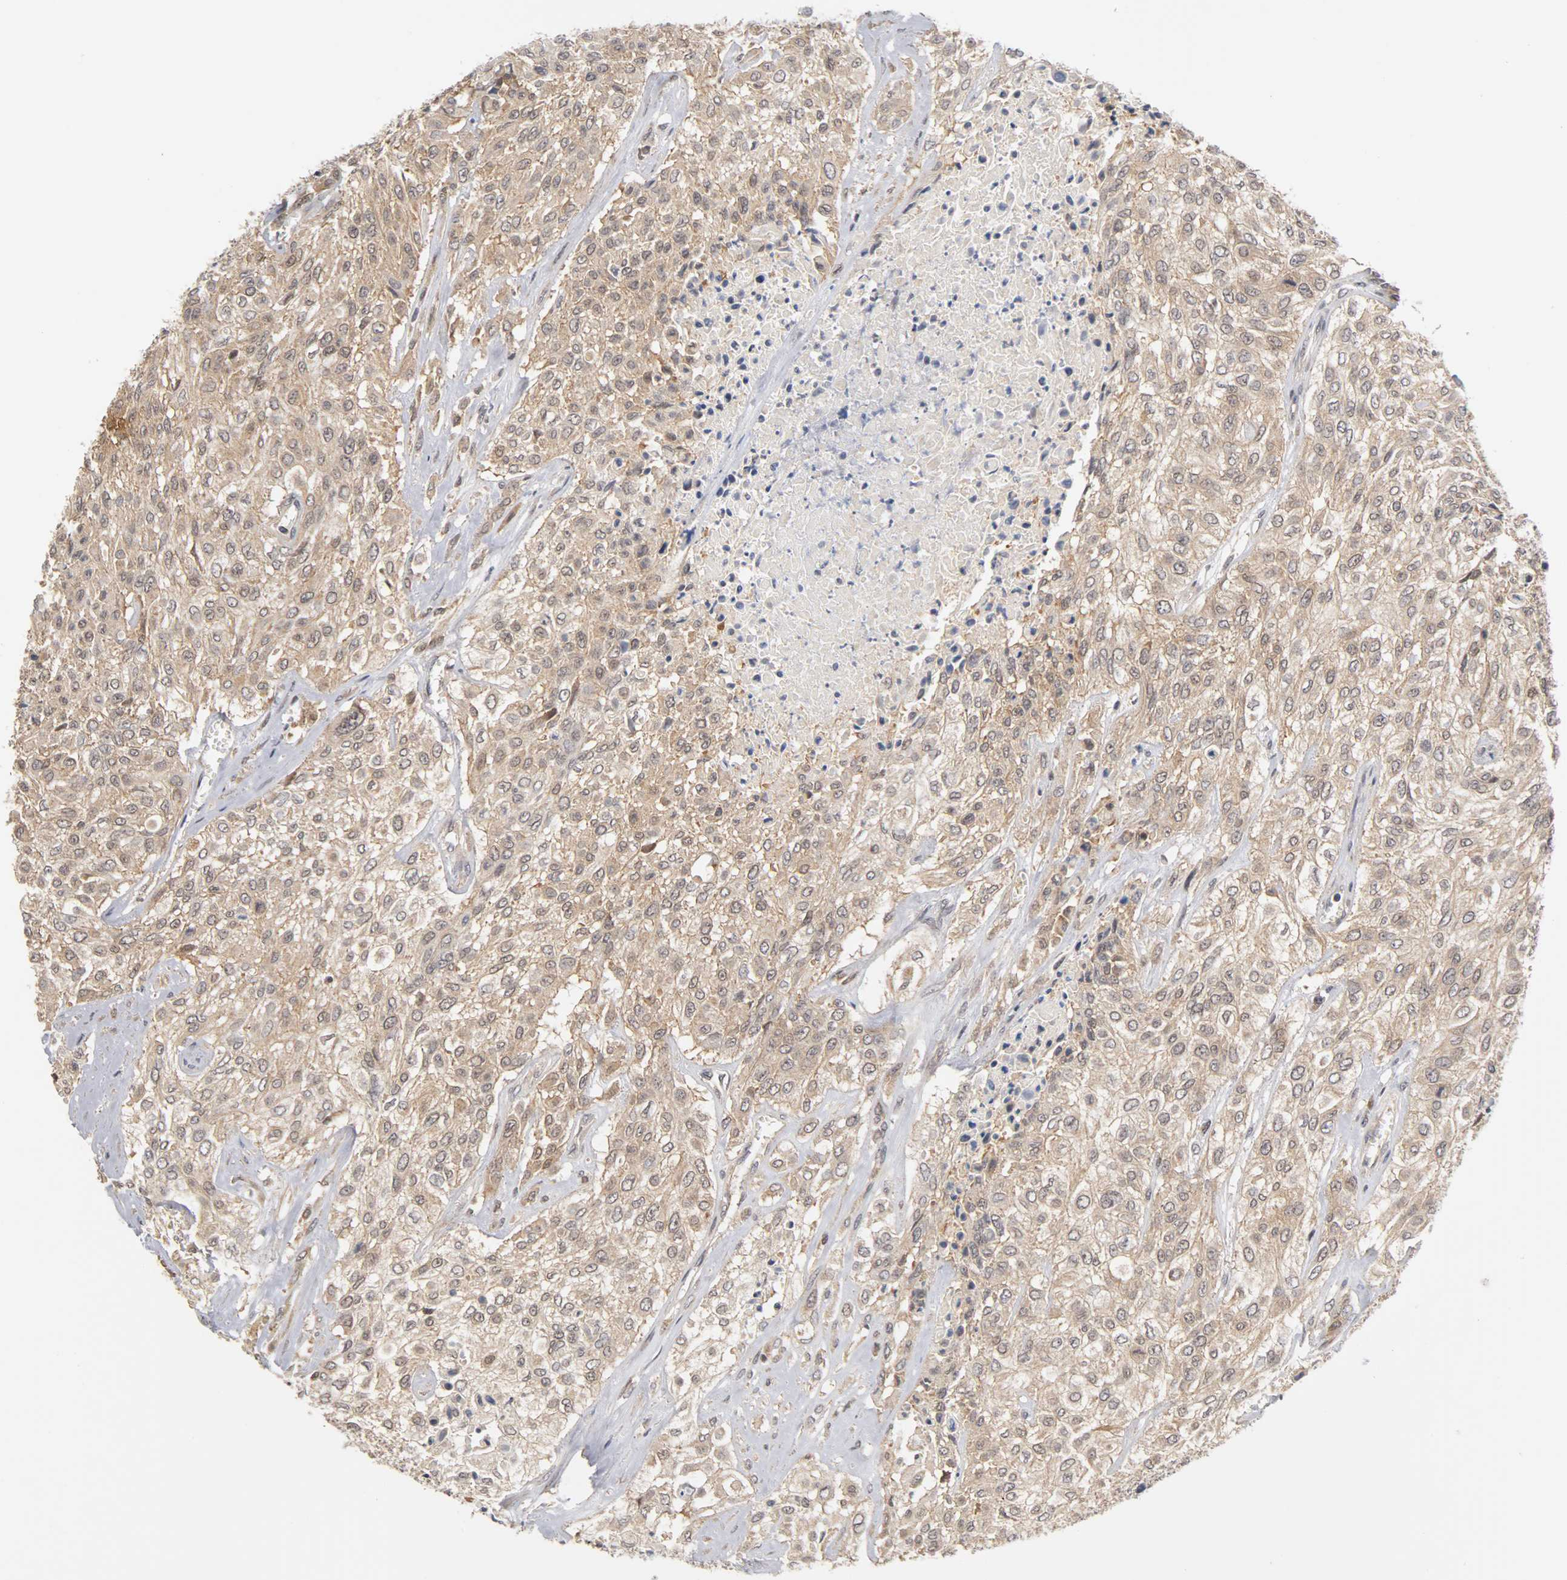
{"staining": {"intensity": "moderate", "quantity": "25%-75%", "location": "cytoplasmic/membranous,nuclear"}, "tissue": "urothelial cancer", "cell_type": "Tumor cells", "image_type": "cancer", "snomed": [{"axis": "morphology", "description": "Urothelial carcinoma, High grade"}, {"axis": "topography", "description": "Urinary bladder"}], "caption": "Immunohistochemistry (IHC) micrograph of urothelial cancer stained for a protein (brown), which demonstrates medium levels of moderate cytoplasmic/membranous and nuclear positivity in approximately 25%-75% of tumor cells.", "gene": "UBE2M", "patient": {"sex": "male", "age": 57}}